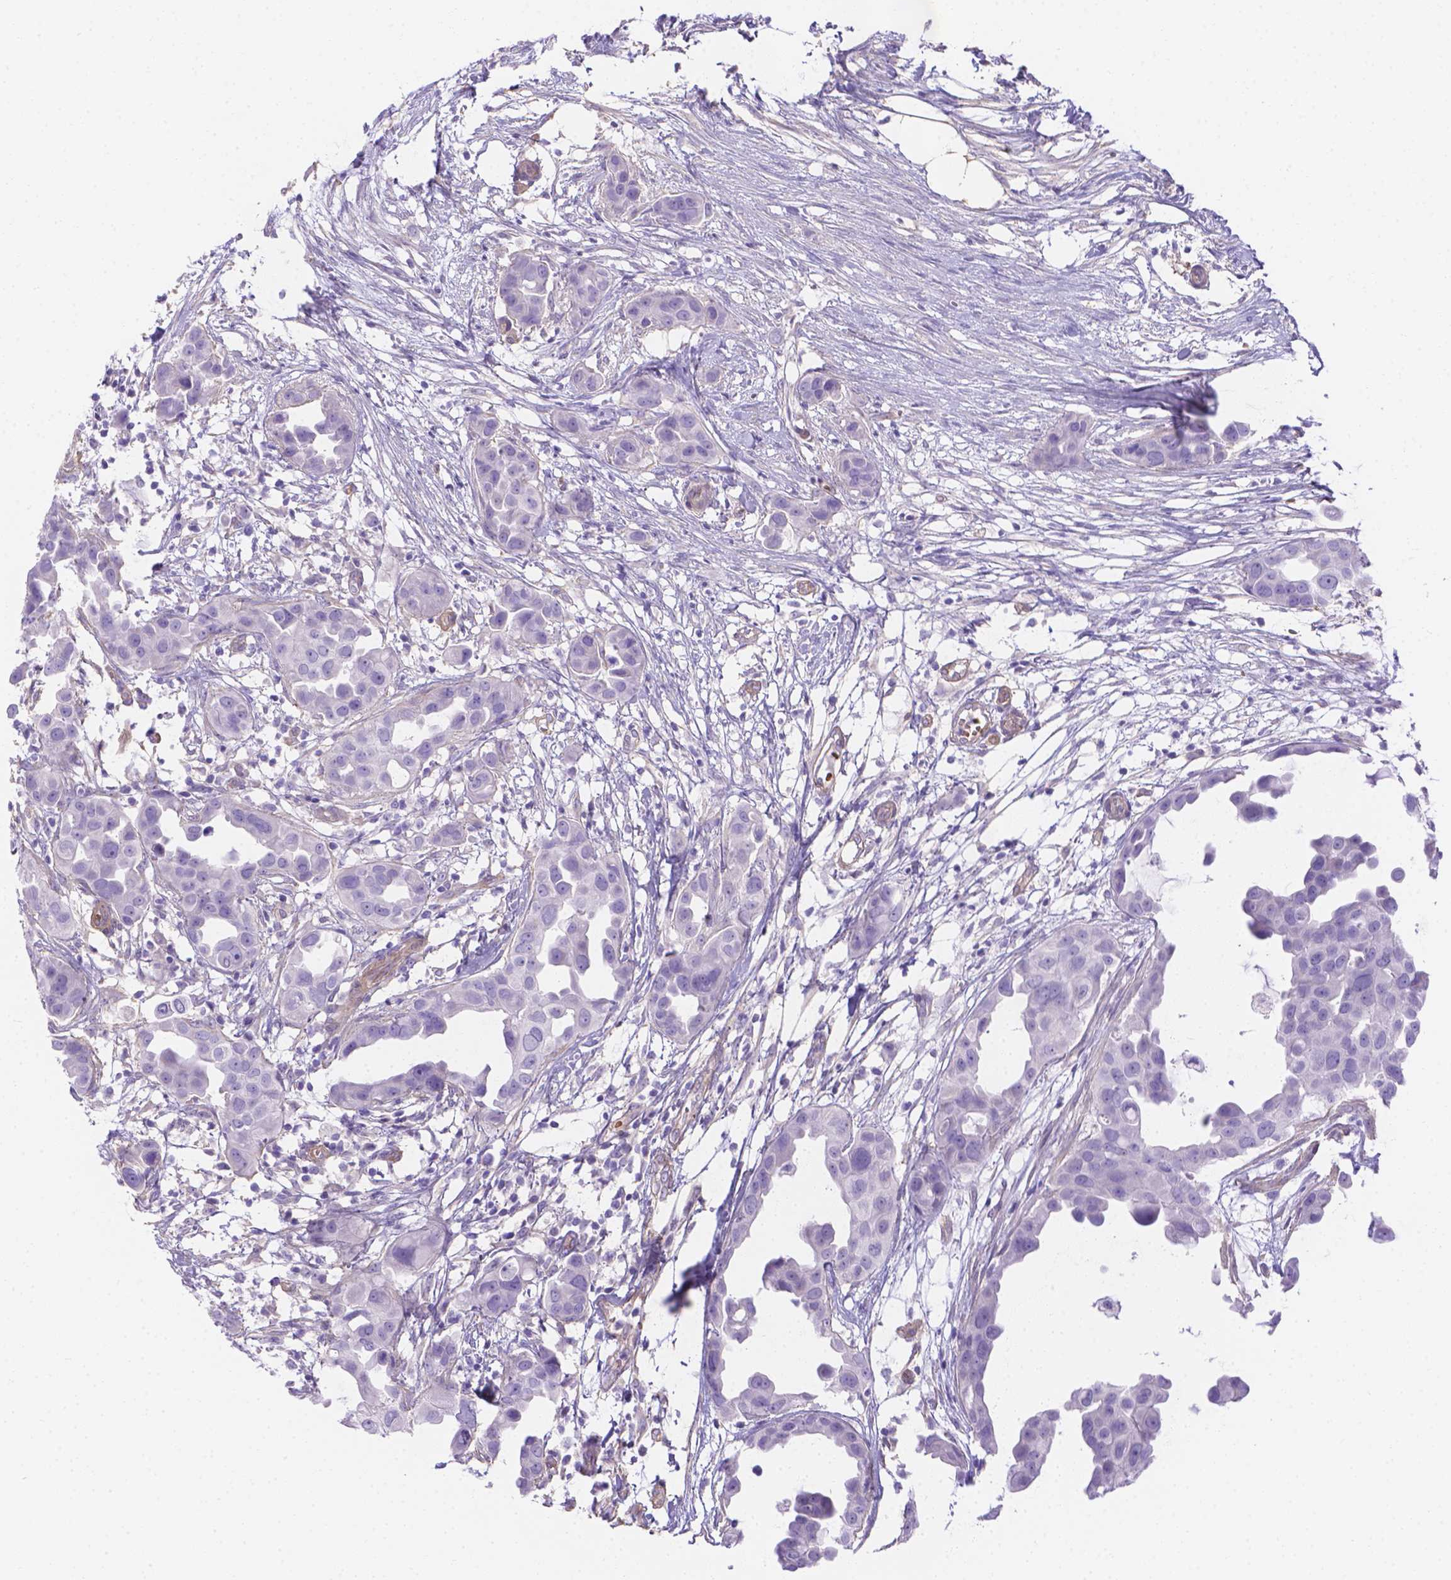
{"staining": {"intensity": "negative", "quantity": "none", "location": "none"}, "tissue": "breast cancer", "cell_type": "Tumor cells", "image_type": "cancer", "snomed": [{"axis": "morphology", "description": "Duct carcinoma"}, {"axis": "topography", "description": "Breast"}], "caption": "Breast cancer was stained to show a protein in brown. There is no significant positivity in tumor cells.", "gene": "SLC40A1", "patient": {"sex": "female", "age": 38}}